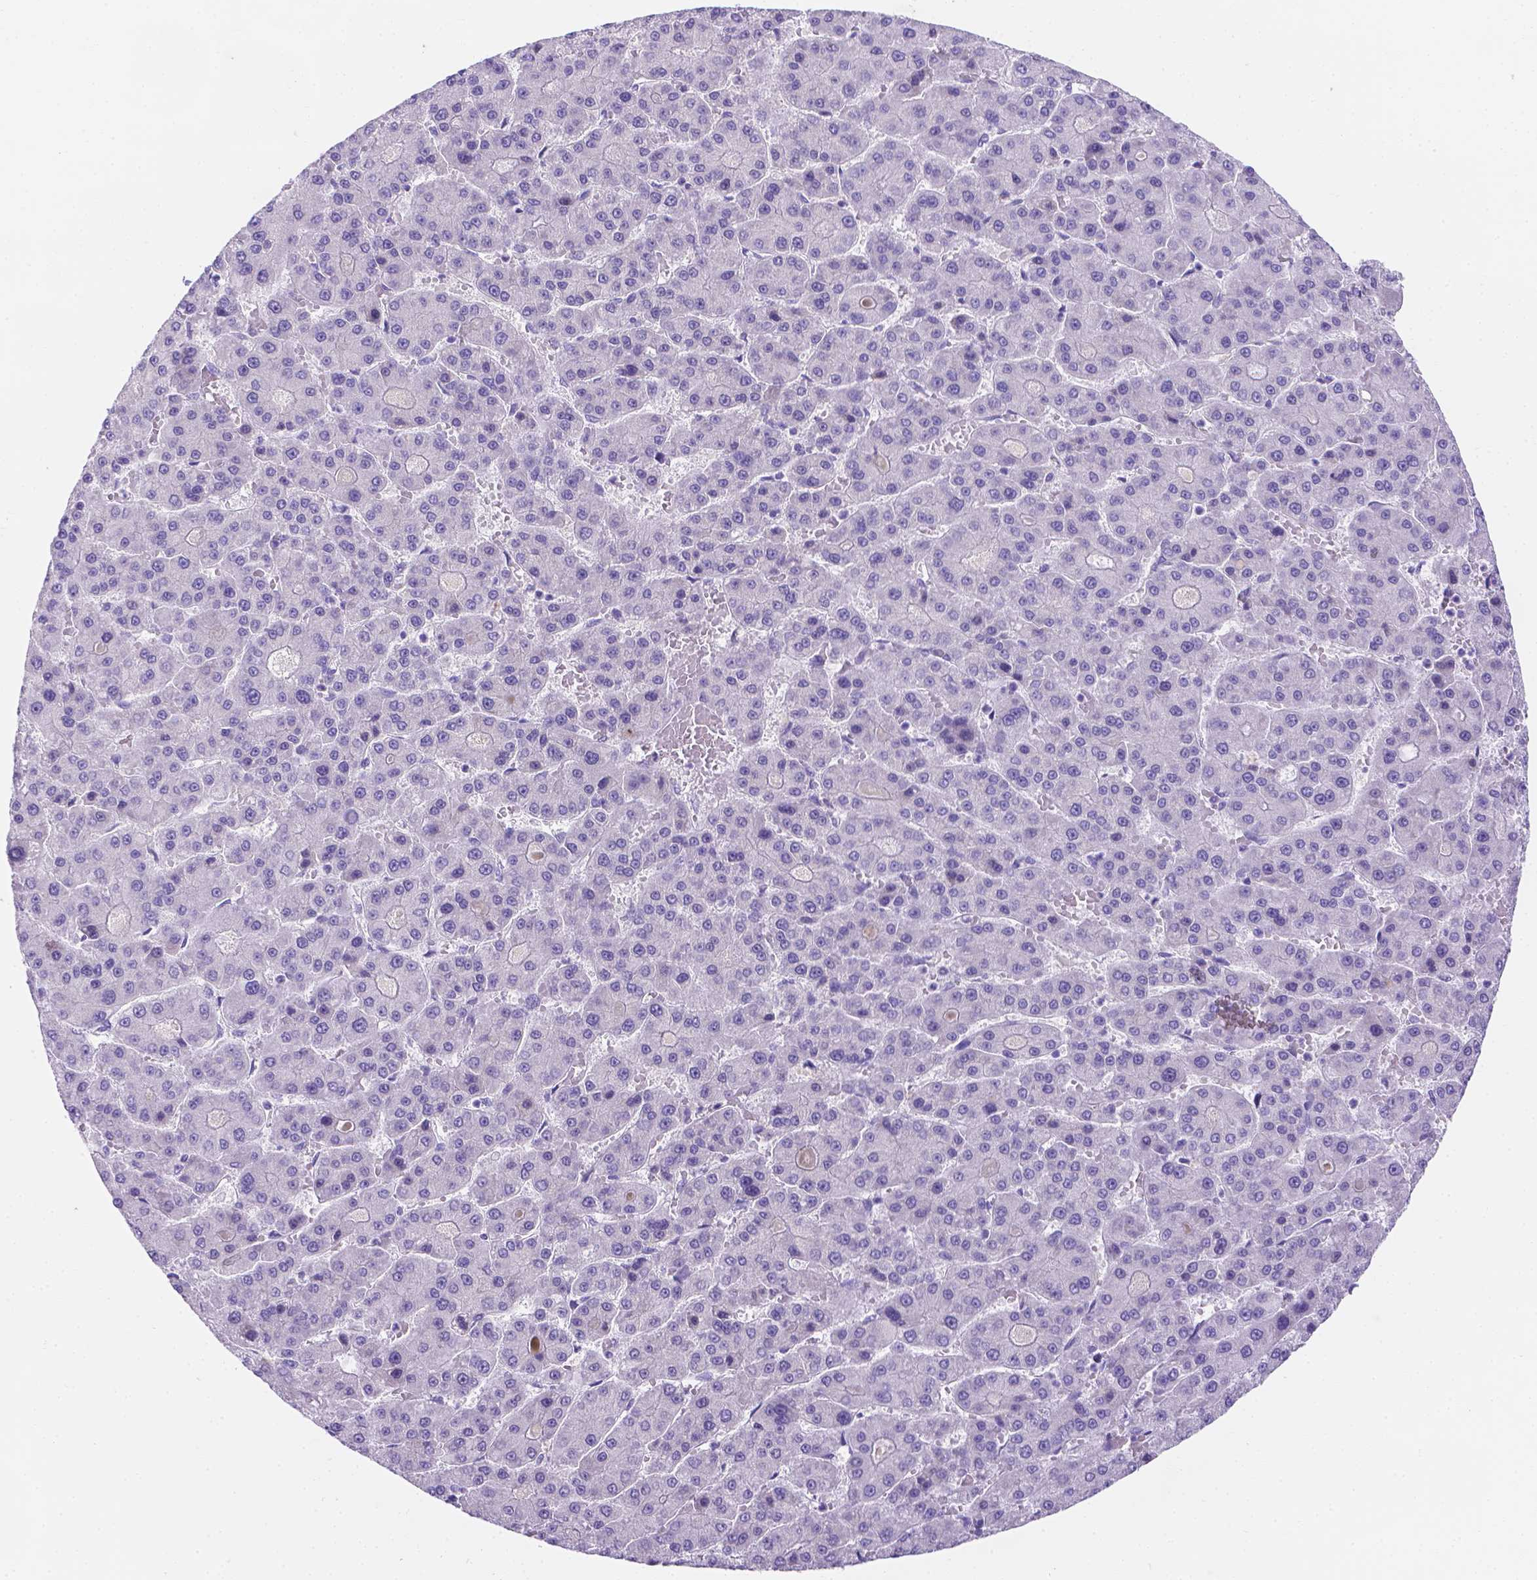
{"staining": {"intensity": "negative", "quantity": "none", "location": "none"}, "tissue": "liver cancer", "cell_type": "Tumor cells", "image_type": "cancer", "snomed": [{"axis": "morphology", "description": "Carcinoma, Hepatocellular, NOS"}, {"axis": "topography", "description": "Liver"}], "caption": "IHC histopathology image of human liver cancer (hepatocellular carcinoma) stained for a protein (brown), which demonstrates no staining in tumor cells. Nuclei are stained in blue.", "gene": "MLN", "patient": {"sex": "male", "age": 70}}